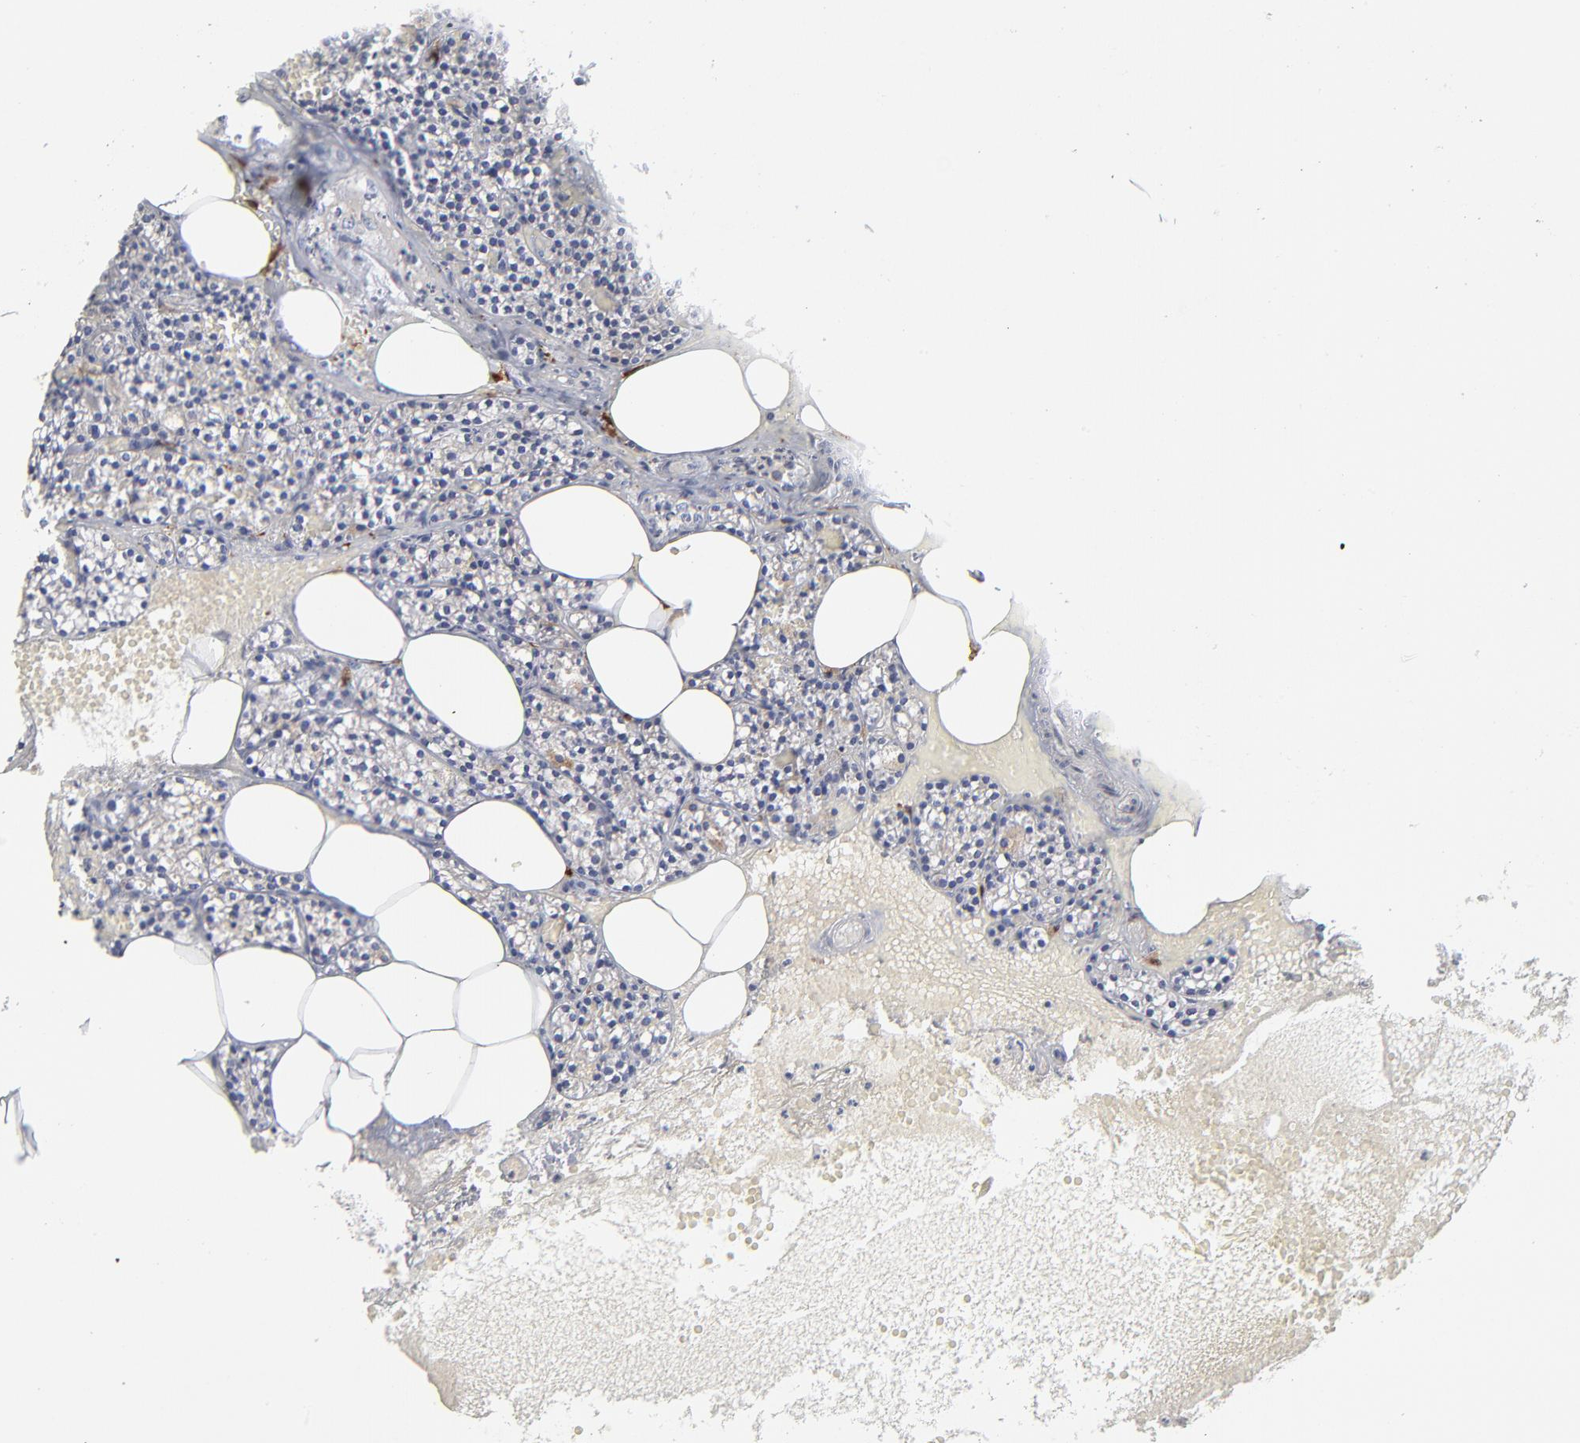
{"staining": {"intensity": "negative", "quantity": "none", "location": "none"}, "tissue": "parathyroid gland", "cell_type": "Glandular cells", "image_type": "normal", "snomed": [{"axis": "morphology", "description": "Normal tissue, NOS"}, {"axis": "topography", "description": "Parathyroid gland"}], "caption": "Immunohistochemical staining of unremarkable parathyroid gland displays no significant positivity in glandular cells. Nuclei are stained in blue.", "gene": "PTP4A1", "patient": {"sex": "male", "age": 51}}